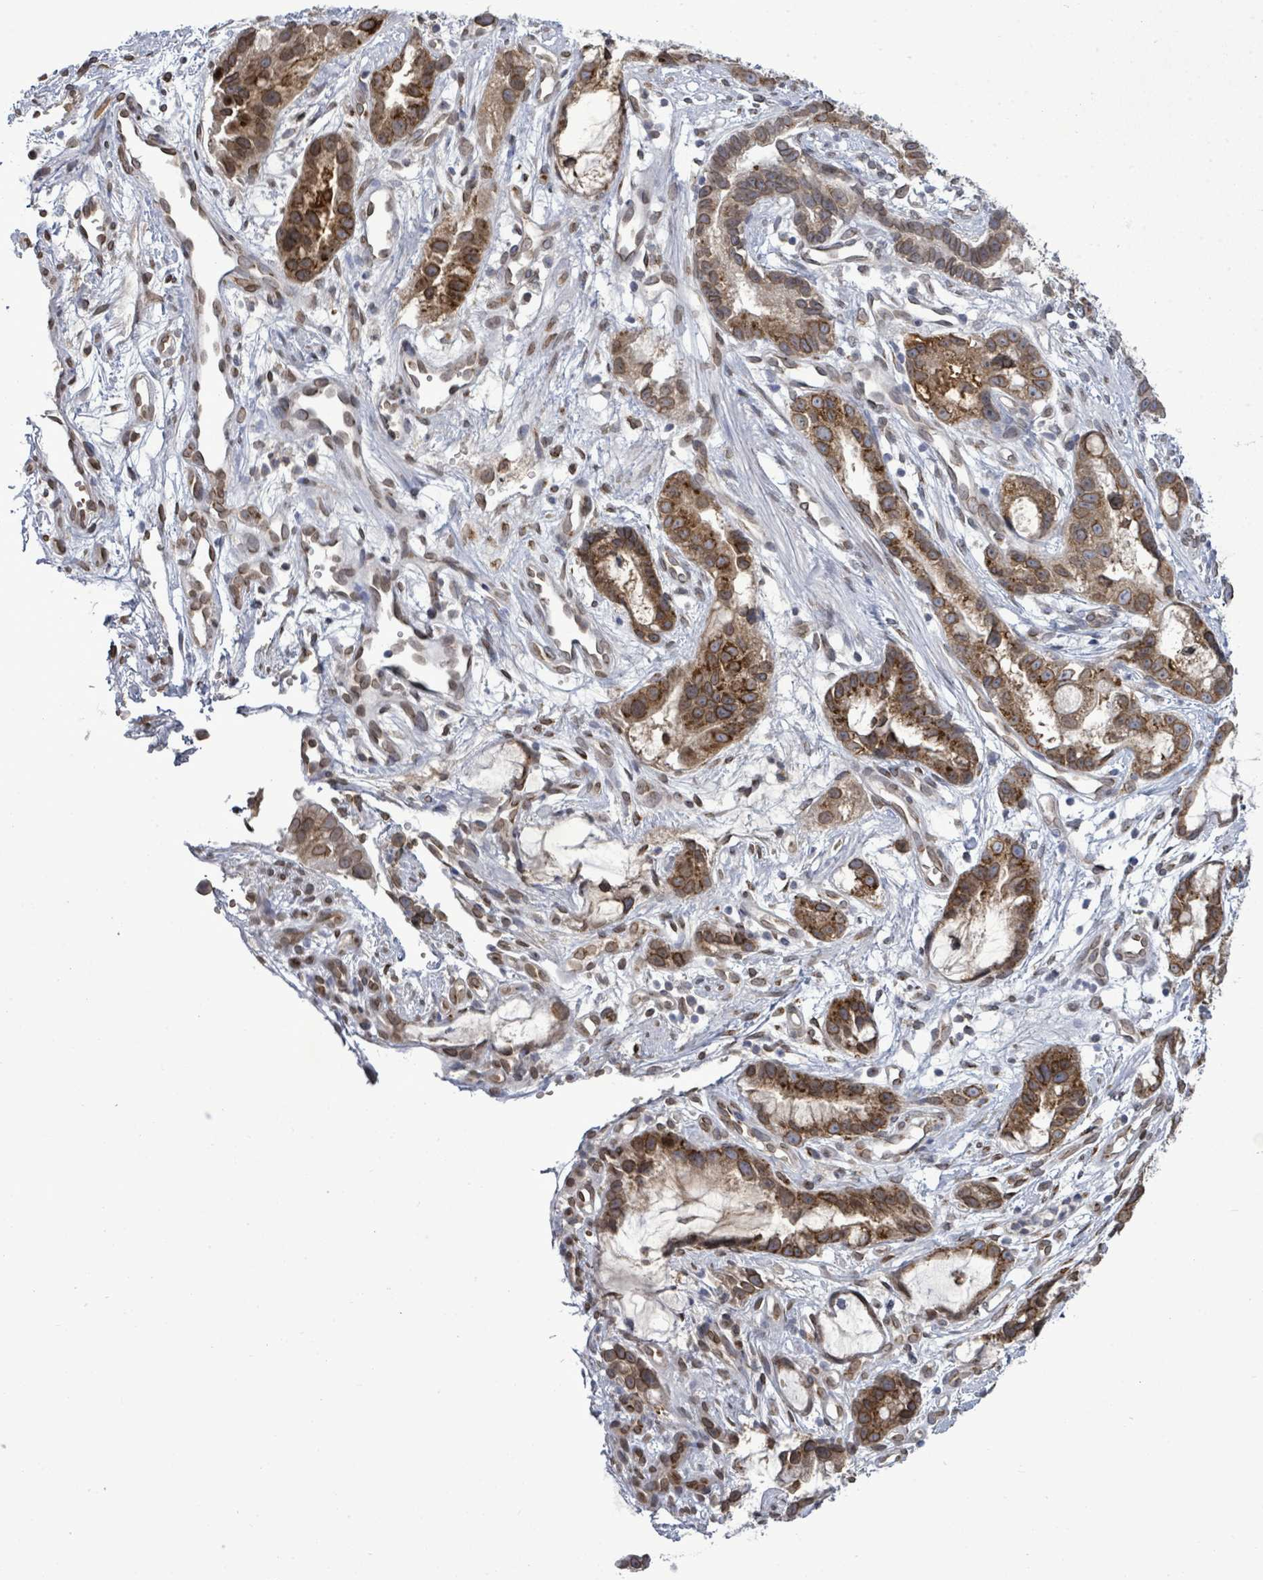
{"staining": {"intensity": "strong", "quantity": ">75%", "location": "cytoplasmic/membranous,nuclear"}, "tissue": "stomach cancer", "cell_type": "Tumor cells", "image_type": "cancer", "snomed": [{"axis": "morphology", "description": "Adenocarcinoma, NOS"}, {"axis": "topography", "description": "Stomach"}], "caption": "DAB (3,3'-diaminobenzidine) immunohistochemical staining of stomach cancer exhibits strong cytoplasmic/membranous and nuclear protein expression in about >75% of tumor cells. (Stains: DAB (3,3'-diaminobenzidine) in brown, nuclei in blue, Microscopy: brightfield microscopy at high magnification).", "gene": "ARFGAP1", "patient": {"sex": "male", "age": 55}}